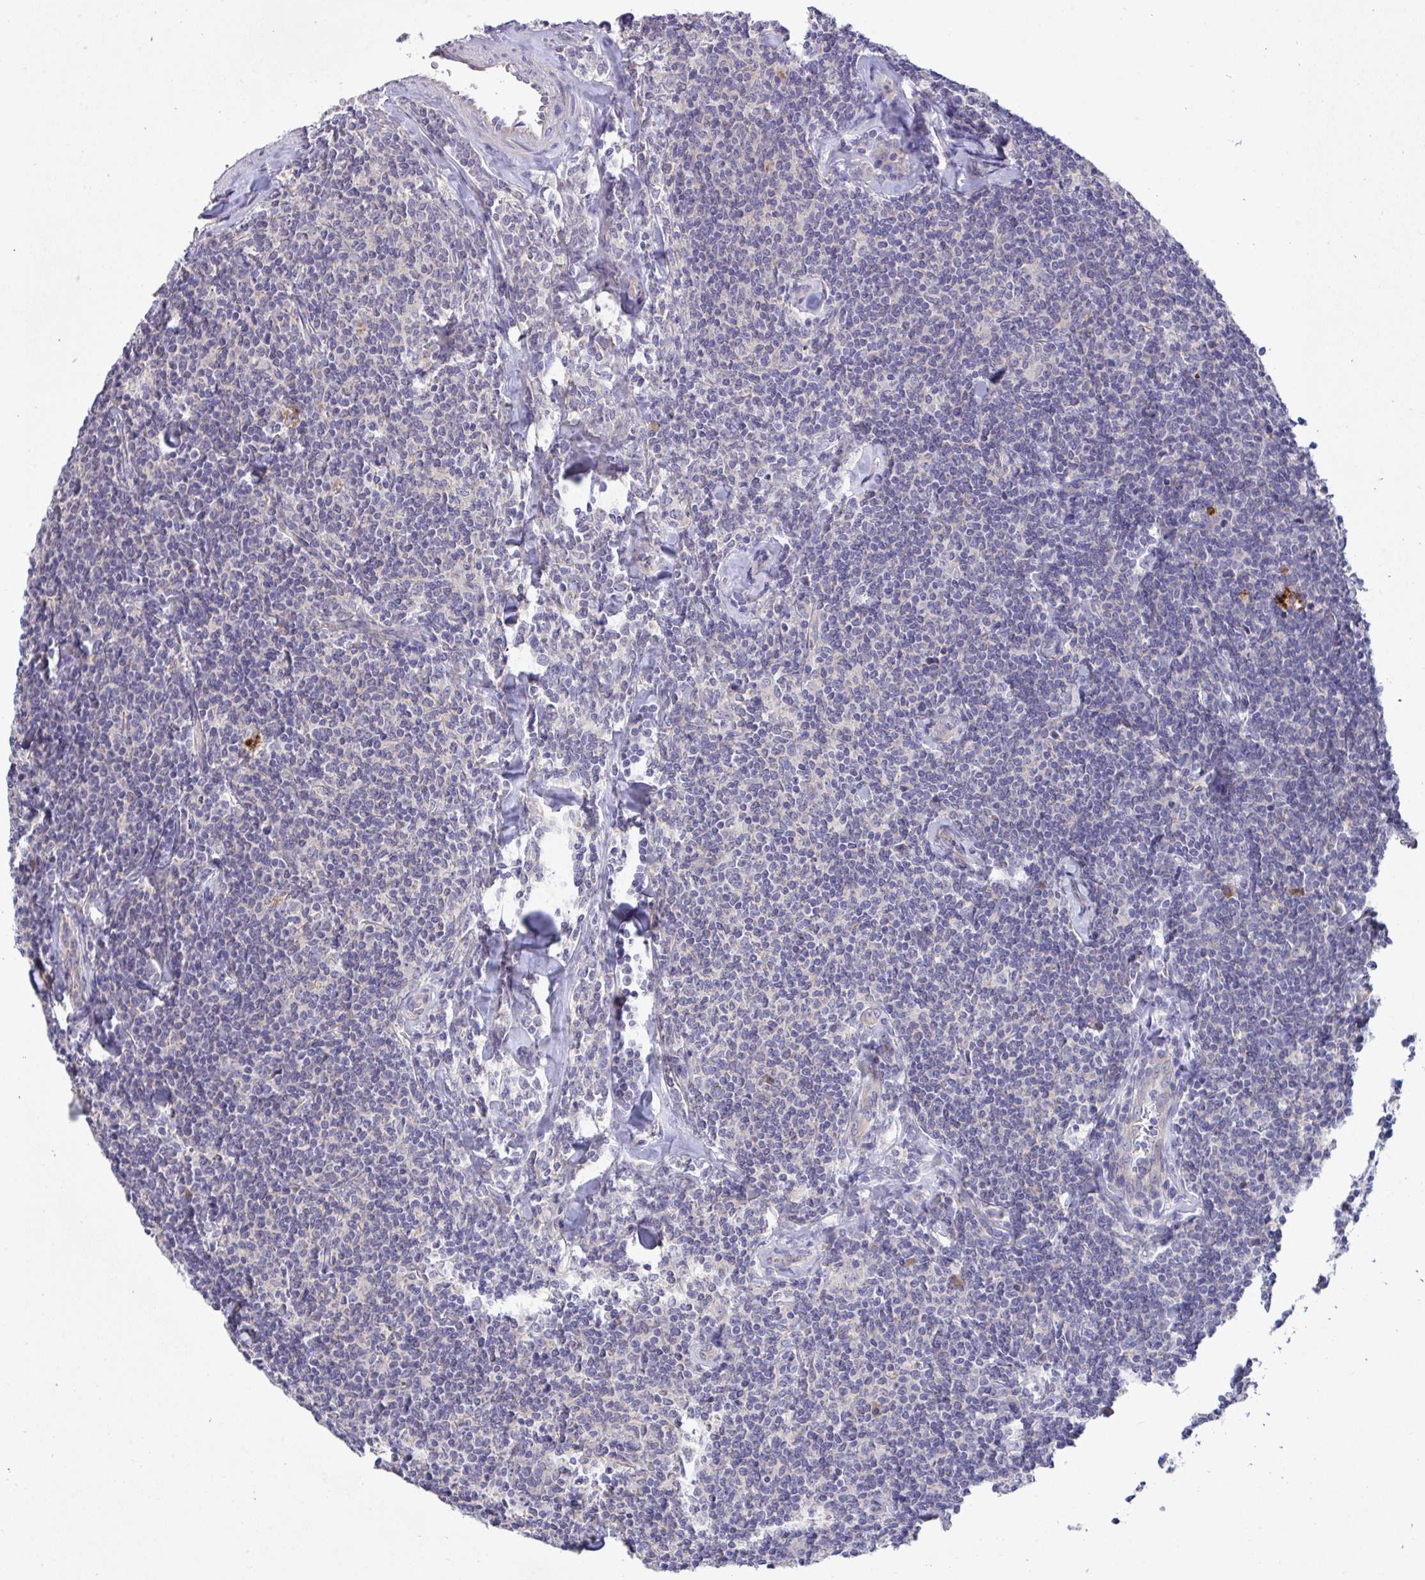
{"staining": {"intensity": "negative", "quantity": "none", "location": "none"}, "tissue": "lymphoma", "cell_type": "Tumor cells", "image_type": "cancer", "snomed": [{"axis": "morphology", "description": "Malignant lymphoma, non-Hodgkin's type, Low grade"}, {"axis": "topography", "description": "Lymph node"}], "caption": "A high-resolution micrograph shows immunohistochemistry (IHC) staining of lymphoma, which demonstrates no significant expression in tumor cells.", "gene": "ZNF581", "patient": {"sex": "female", "age": 56}}